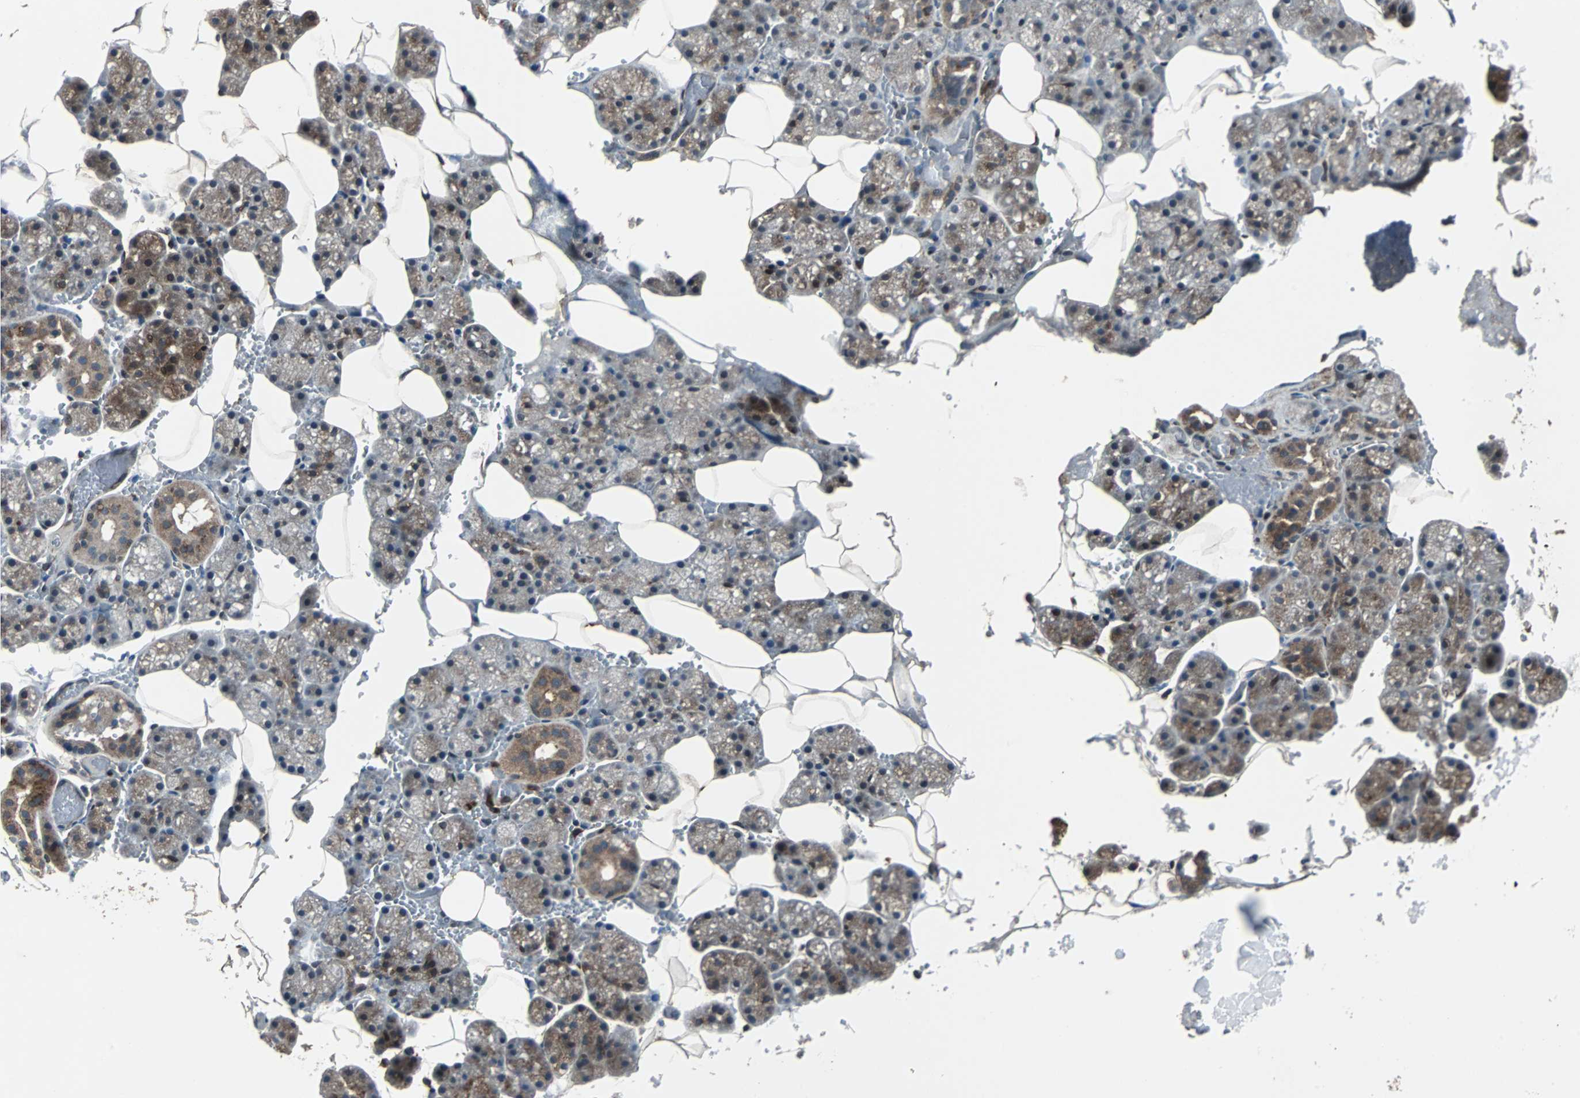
{"staining": {"intensity": "moderate", "quantity": ">75%", "location": "cytoplasmic/membranous"}, "tissue": "salivary gland", "cell_type": "Glandular cells", "image_type": "normal", "snomed": [{"axis": "morphology", "description": "Normal tissue, NOS"}, {"axis": "topography", "description": "Salivary gland"}], "caption": "High-power microscopy captured an IHC photomicrograph of normal salivary gland, revealing moderate cytoplasmic/membranous staining in approximately >75% of glandular cells. The staining is performed using DAB brown chromogen to label protein expression. The nuclei are counter-stained blue using hematoxylin.", "gene": "RAB7A", "patient": {"sex": "male", "age": 62}}